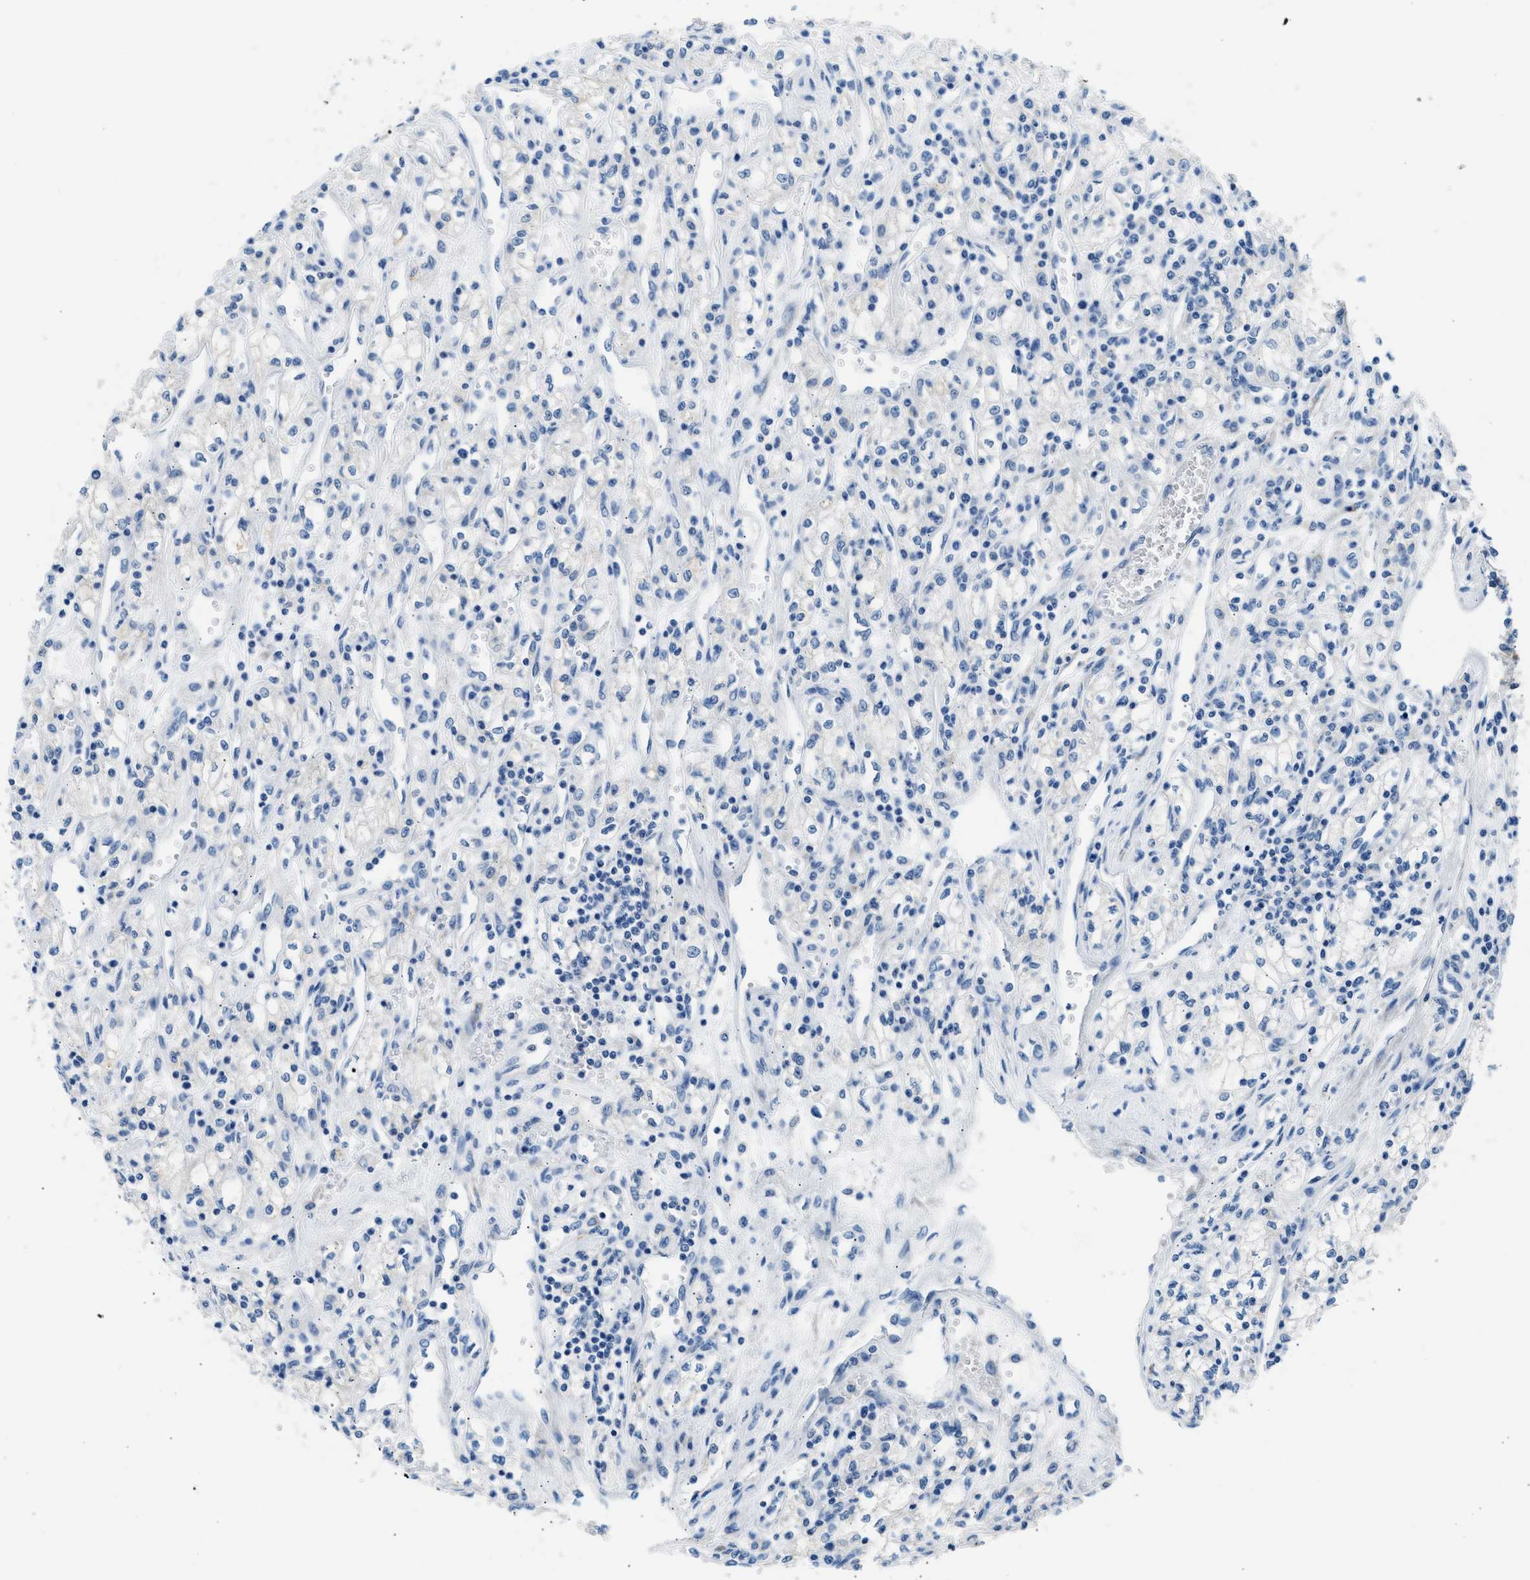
{"staining": {"intensity": "negative", "quantity": "none", "location": "none"}, "tissue": "renal cancer", "cell_type": "Tumor cells", "image_type": "cancer", "snomed": [{"axis": "morphology", "description": "Adenocarcinoma, NOS"}, {"axis": "topography", "description": "Kidney"}], "caption": "Tumor cells show no significant protein expression in renal adenocarcinoma.", "gene": "CLDN18", "patient": {"sex": "male", "age": 59}}